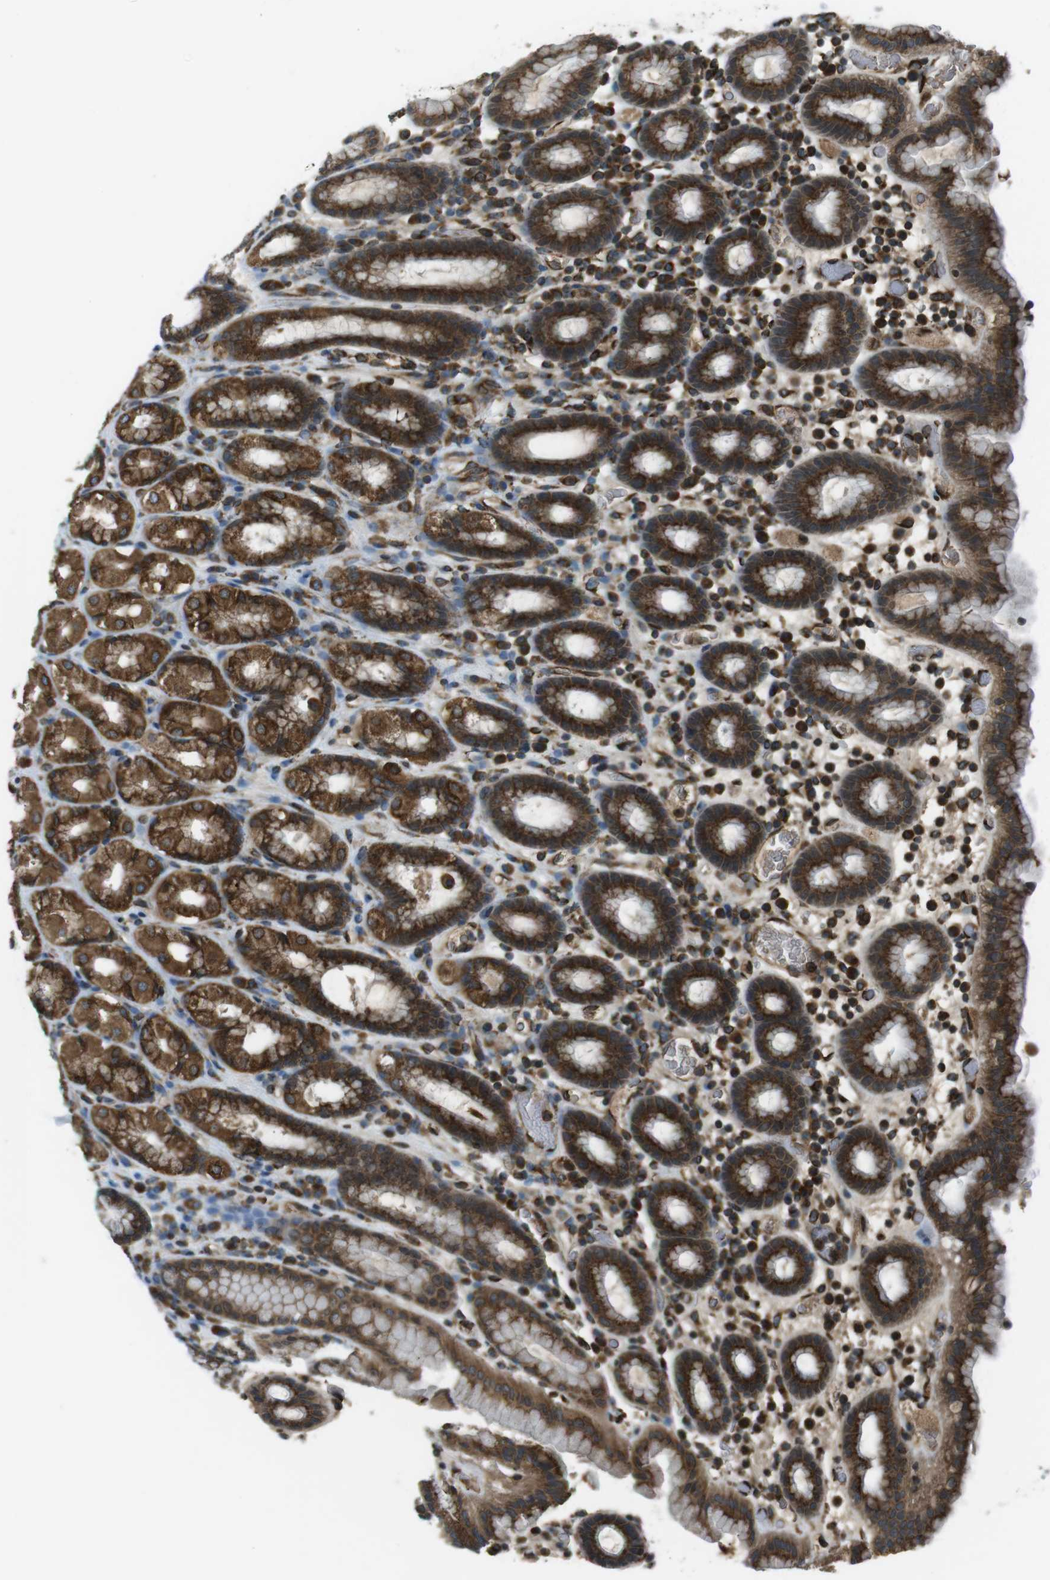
{"staining": {"intensity": "strong", "quantity": ">75%", "location": "cytoplasmic/membranous"}, "tissue": "stomach", "cell_type": "Glandular cells", "image_type": "normal", "snomed": [{"axis": "morphology", "description": "Normal tissue, NOS"}, {"axis": "topography", "description": "Stomach, upper"}], "caption": "Immunohistochemical staining of benign human stomach exhibits >75% levels of strong cytoplasmic/membranous protein expression in about >75% of glandular cells.", "gene": "KTN1", "patient": {"sex": "male", "age": 68}}